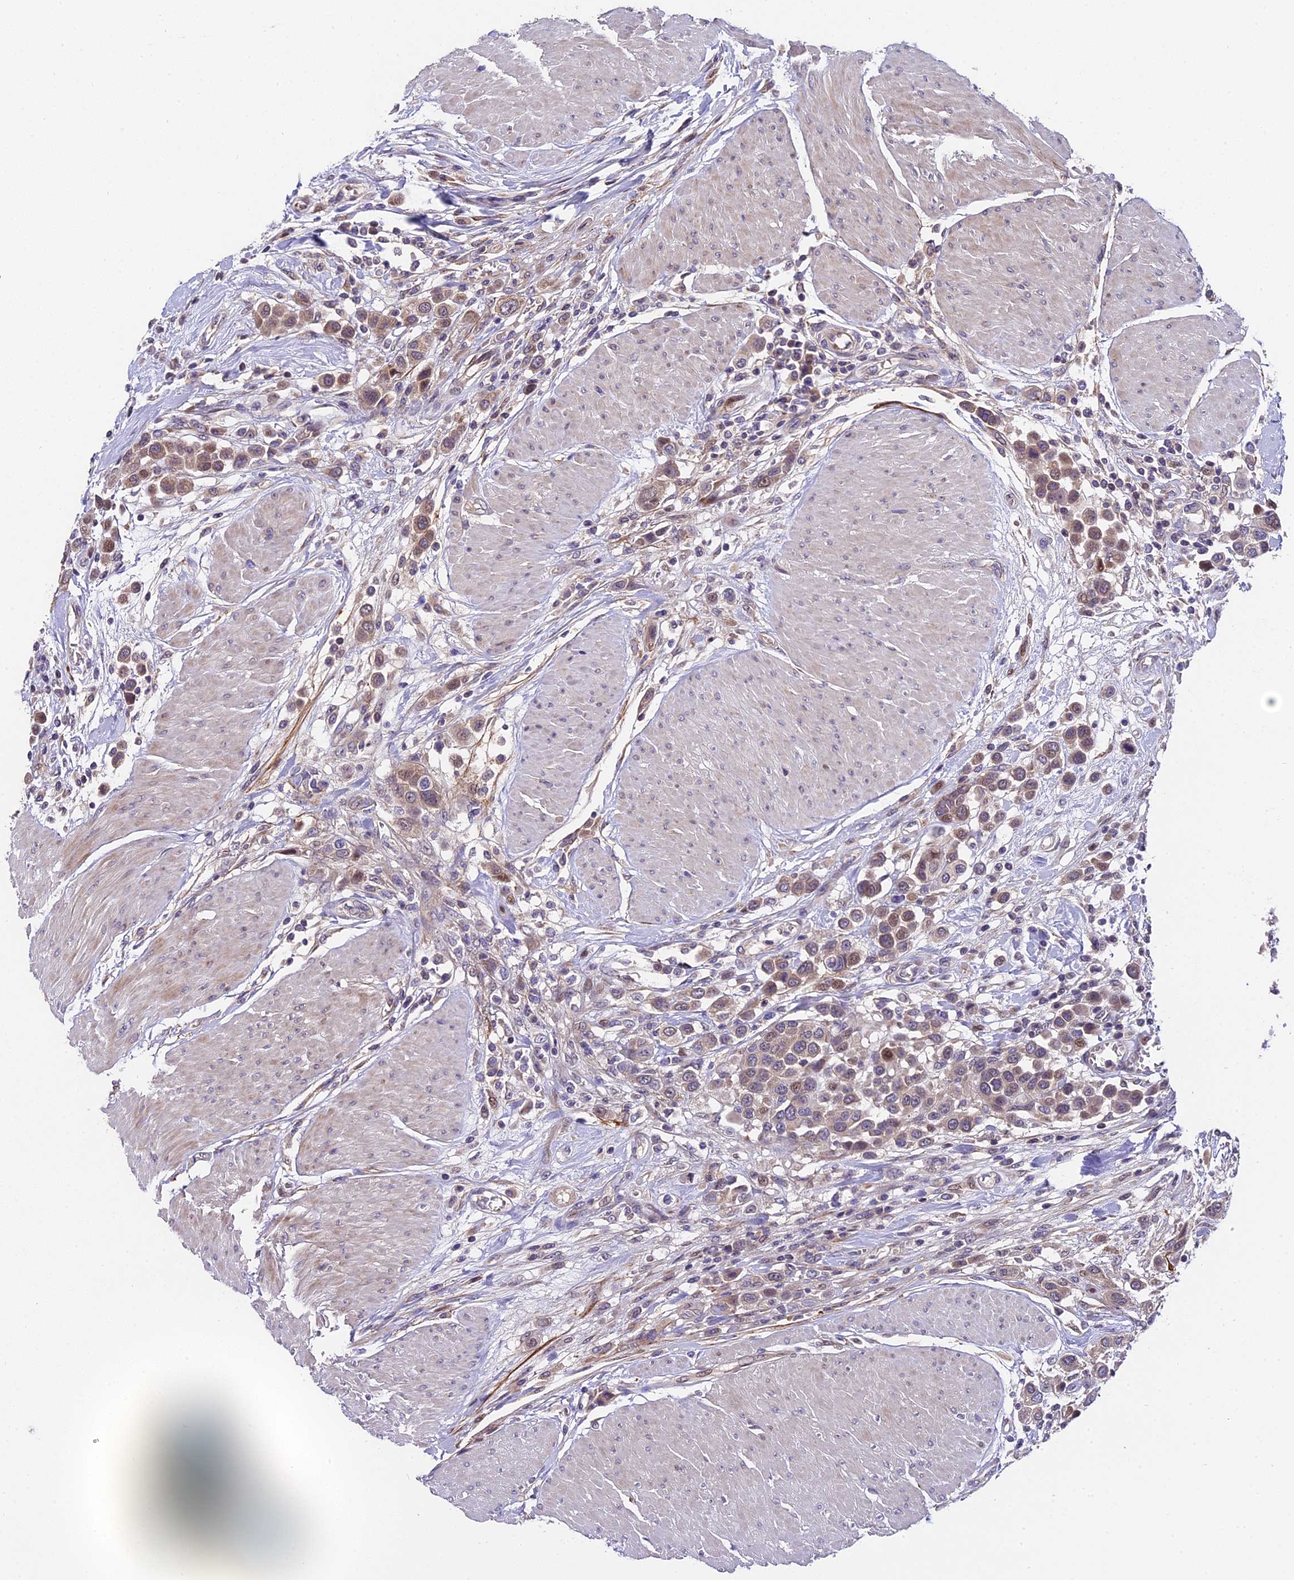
{"staining": {"intensity": "moderate", "quantity": "25%-75%", "location": "cytoplasmic/membranous"}, "tissue": "urothelial cancer", "cell_type": "Tumor cells", "image_type": "cancer", "snomed": [{"axis": "morphology", "description": "Urothelial carcinoma, High grade"}, {"axis": "topography", "description": "Urinary bladder"}], "caption": "Human urothelial carcinoma (high-grade) stained for a protein (brown) reveals moderate cytoplasmic/membranous positive expression in approximately 25%-75% of tumor cells.", "gene": "TRMT1", "patient": {"sex": "male", "age": 50}}